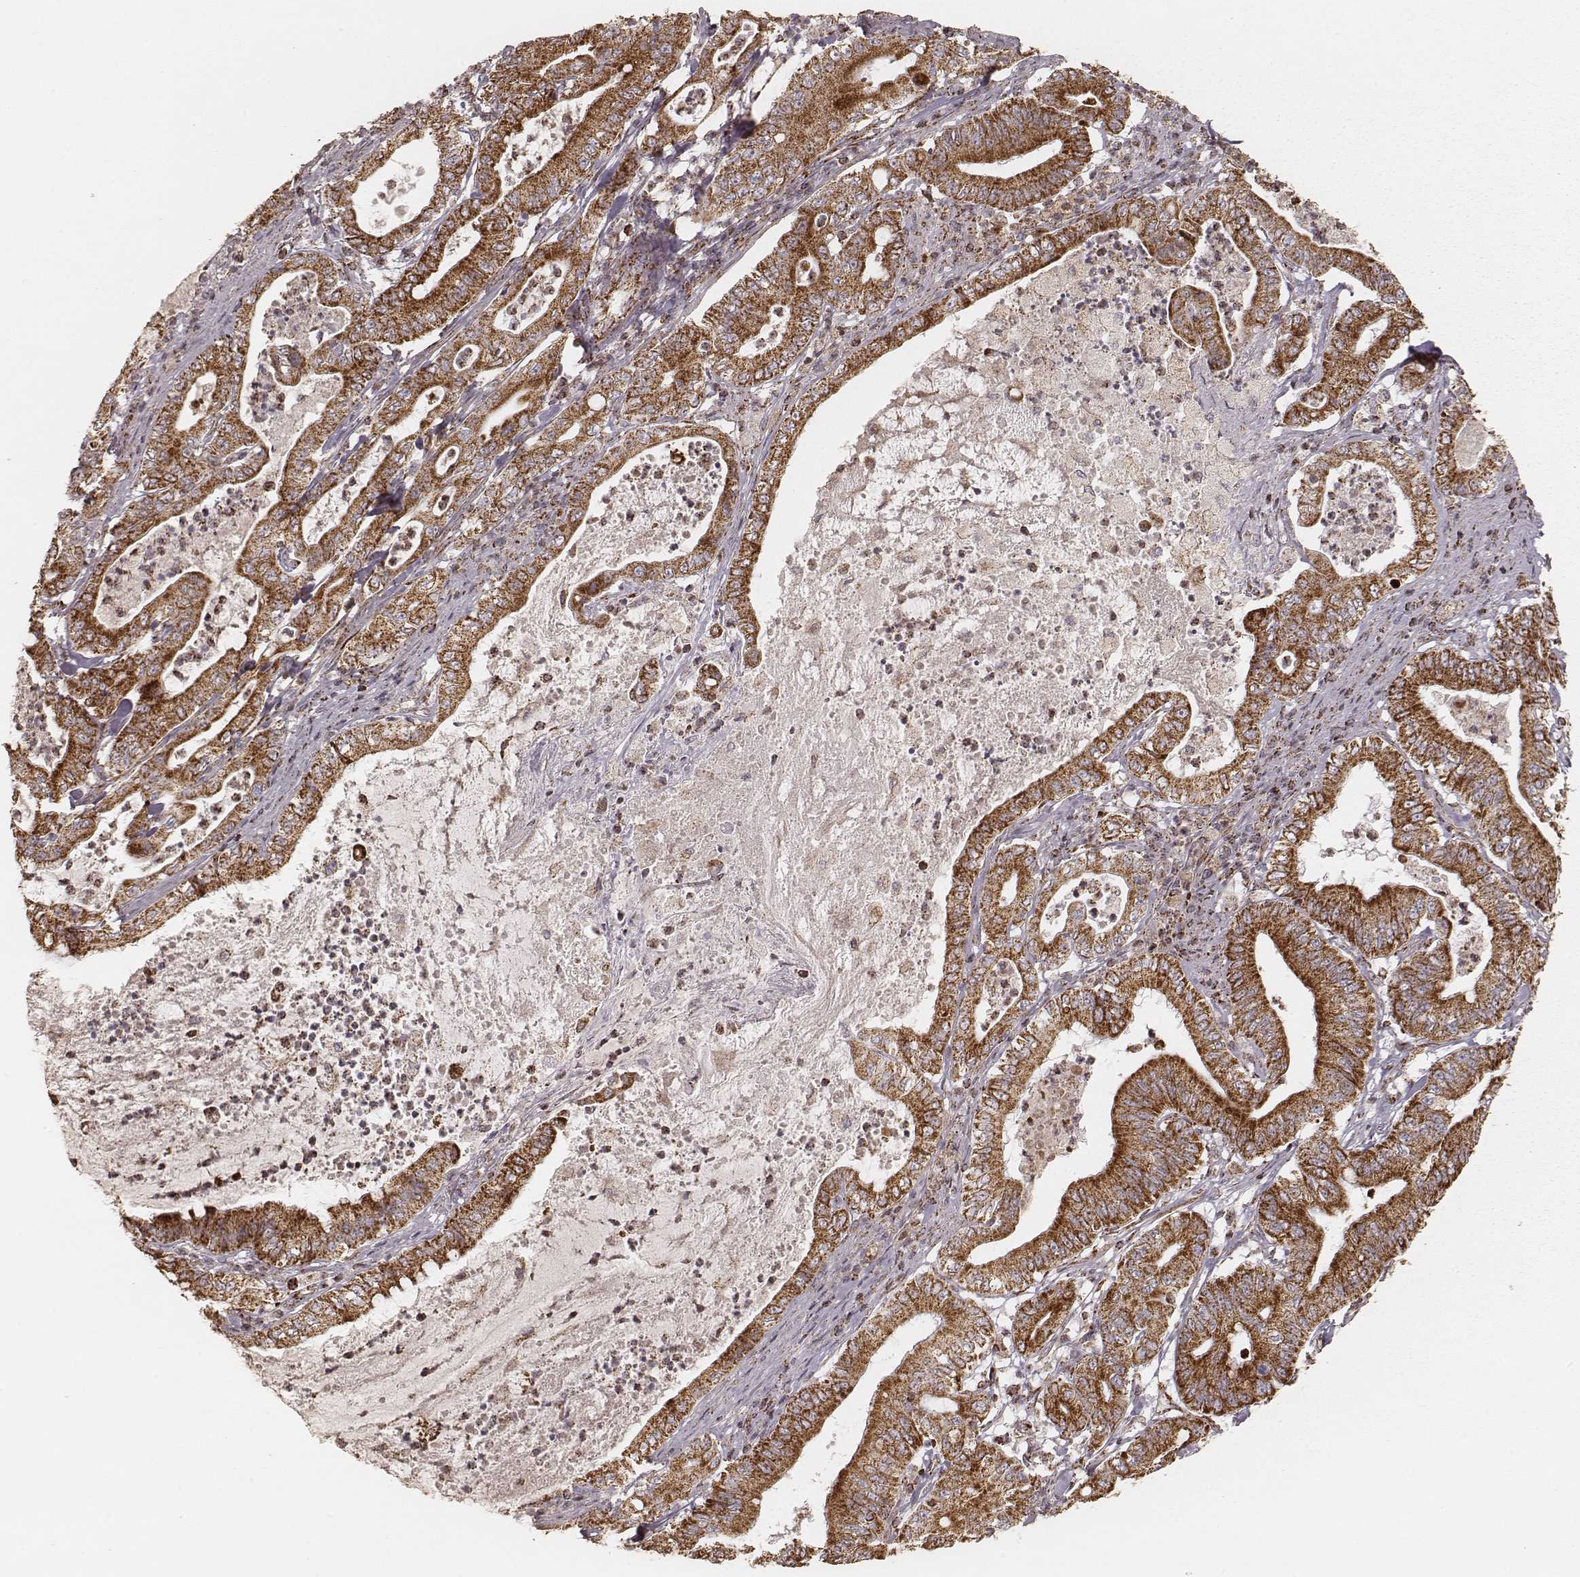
{"staining": {"intensity": "strong", "quantity": ">75%", "location": "cytoplasmic/membranous"}, "tissue": "pancreatic cancer", "cell_type": "Tumor cells", "image_type": "cancer", "snomed": [{"axis": "morphology", "description": "Adenocarcinoma, NOS"}, {"axis": "topography", "description": "Pancreas"}], "caption": "The photomicrograph exhibits a brown stain indicating the presence of a protein in the cytoplasmic/membranous of tumor cells in pancreatic cancer. The staining is performed using DAB (3,3'-diaminobenzidine) brown chromogen to label protein expression. The nuclei are counter-stained blue using hematoxylin.", "gene": "CS", "patient": {"sex": "male", "age": 71}}